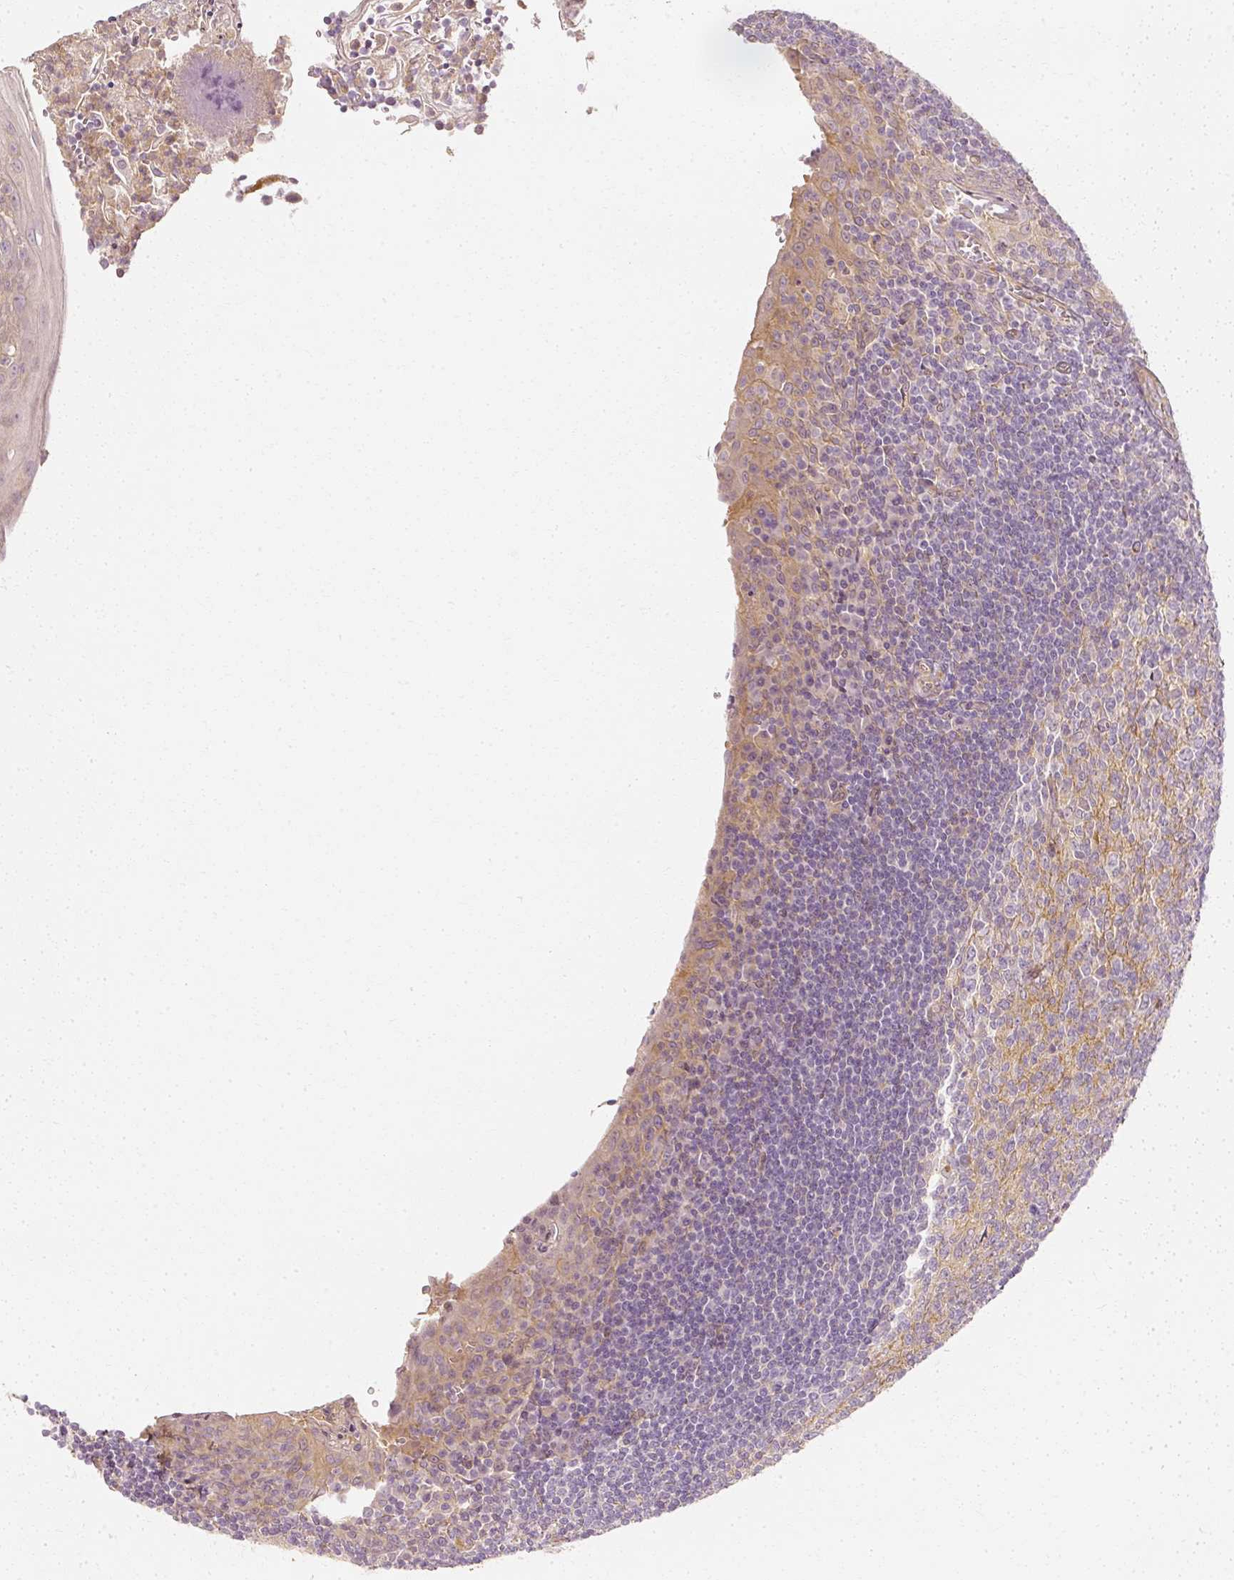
{"staining": {"intensity": "weak", "quantity": "<25%", "location": "cytoplasmic/membranous"}, "tissue": "tonsil", "cell_type": "Germinal center cells", "image_type": "normal", "snomed": [{"axis": "morphology", "description": "Normal tissue, NOS"}, {"axis": "topography", "description": "Tonsil"}], "caption": "Immunohistochemistry photomicrograph of benign tonsil: tonsil stained with DAB (3,3'-diaminobenzidine) demonstrates no significant protein positivity in germinal center cells.", "gene": "GNAQ", "patient": {"sex": "male", "age": 27}}